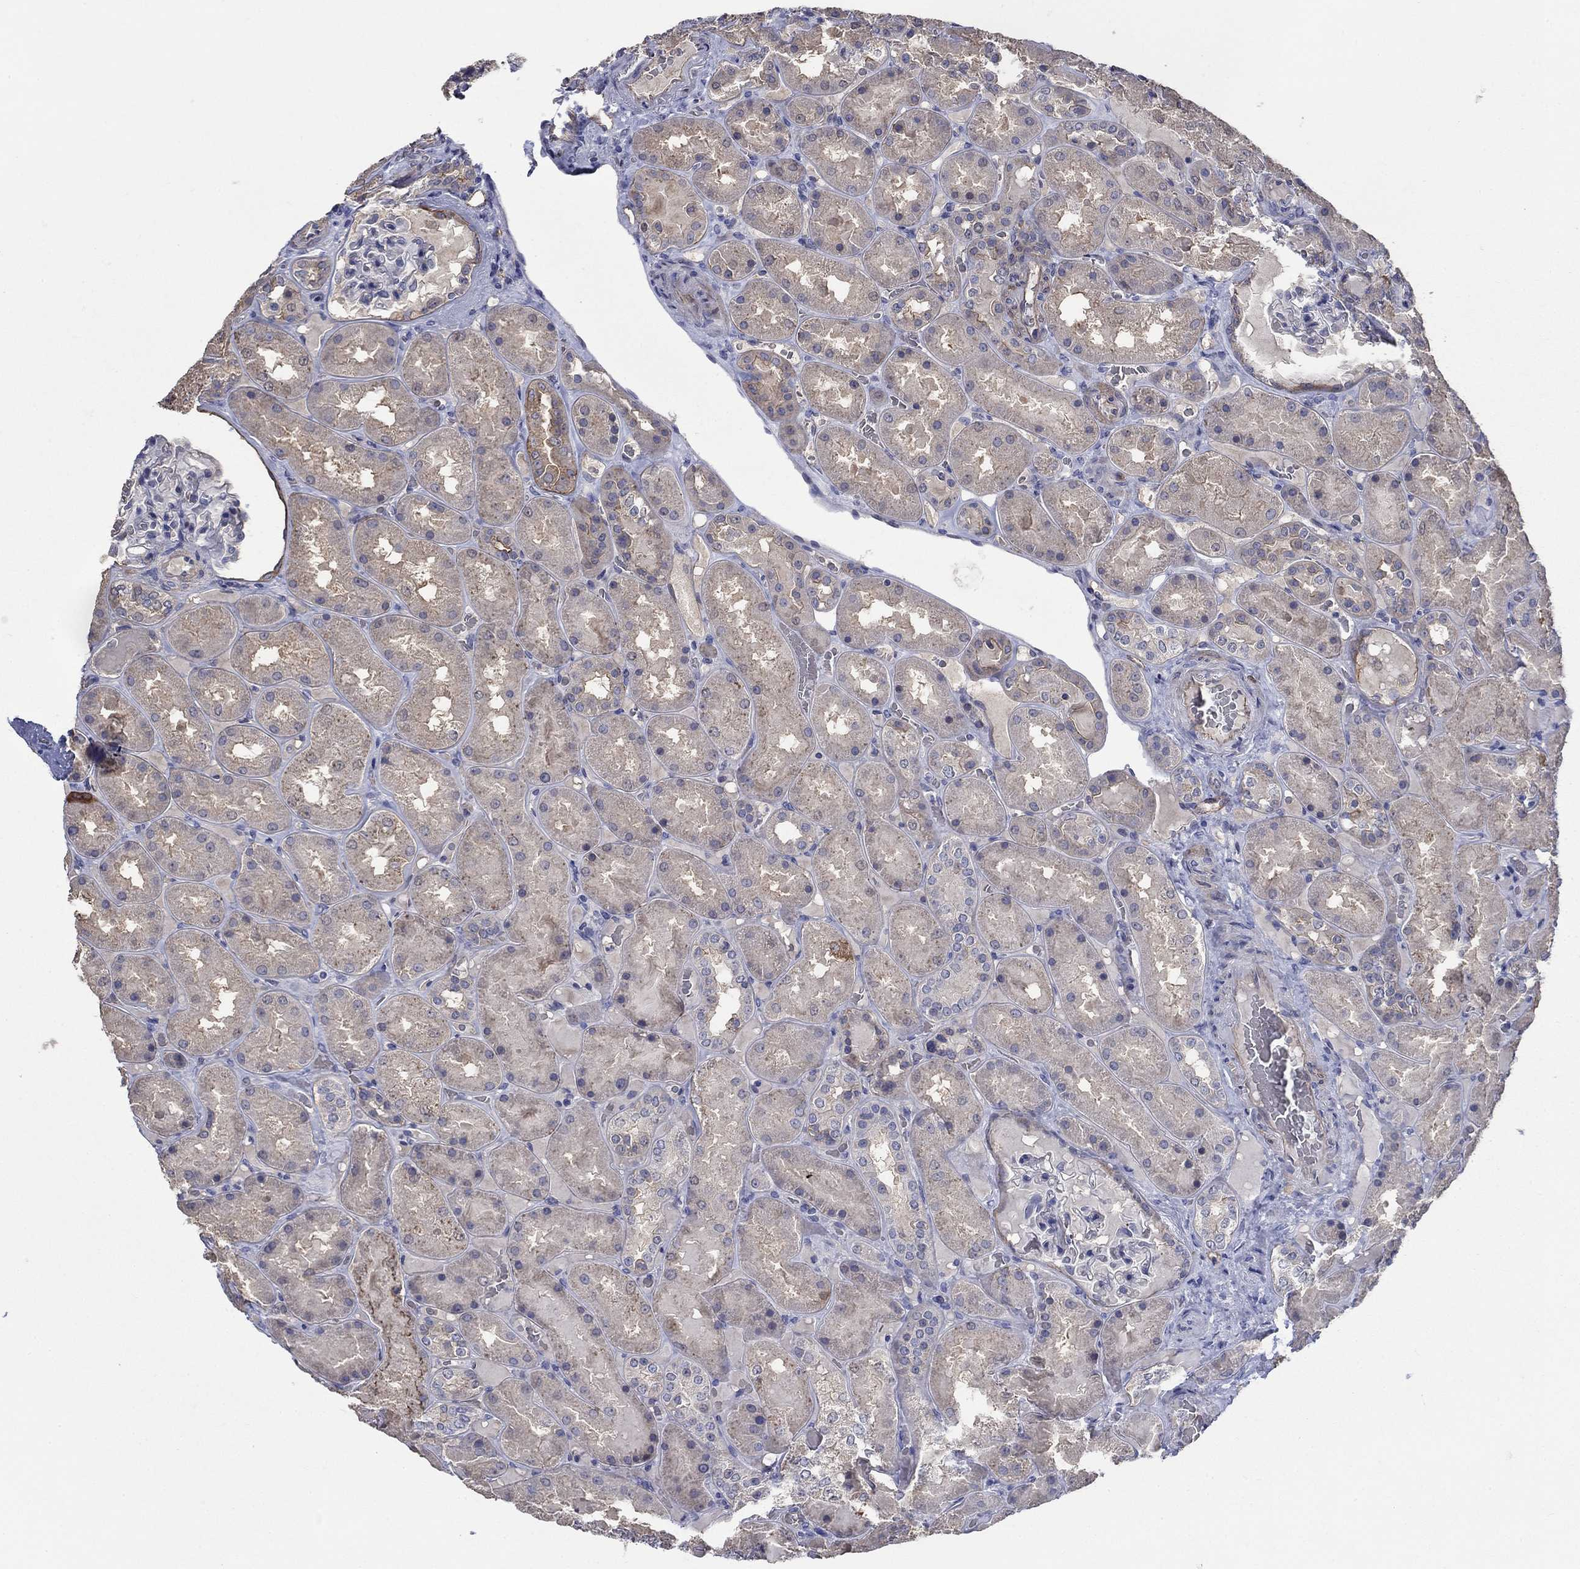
{"staining": {"intensity": "moderate", "quantity": "<25%", "location": "cytoplasmic/membranous"}, "tissue": "kidney", "cell_type": "Cells in glomeruli", "image_type": "normal", "snomed": [{"axis": "morphology", "description": "Normal tissue, NOS"}, {"axis": "topography", "description": "Kidney"}], "caption": "A brown stain highlights moderate cytoplasmic/membranous staining of a protein in cells in glomeruli of unremarkable human kidney.", "gene": "FLNC", "patient": {"sex": "male", "age": 73}}